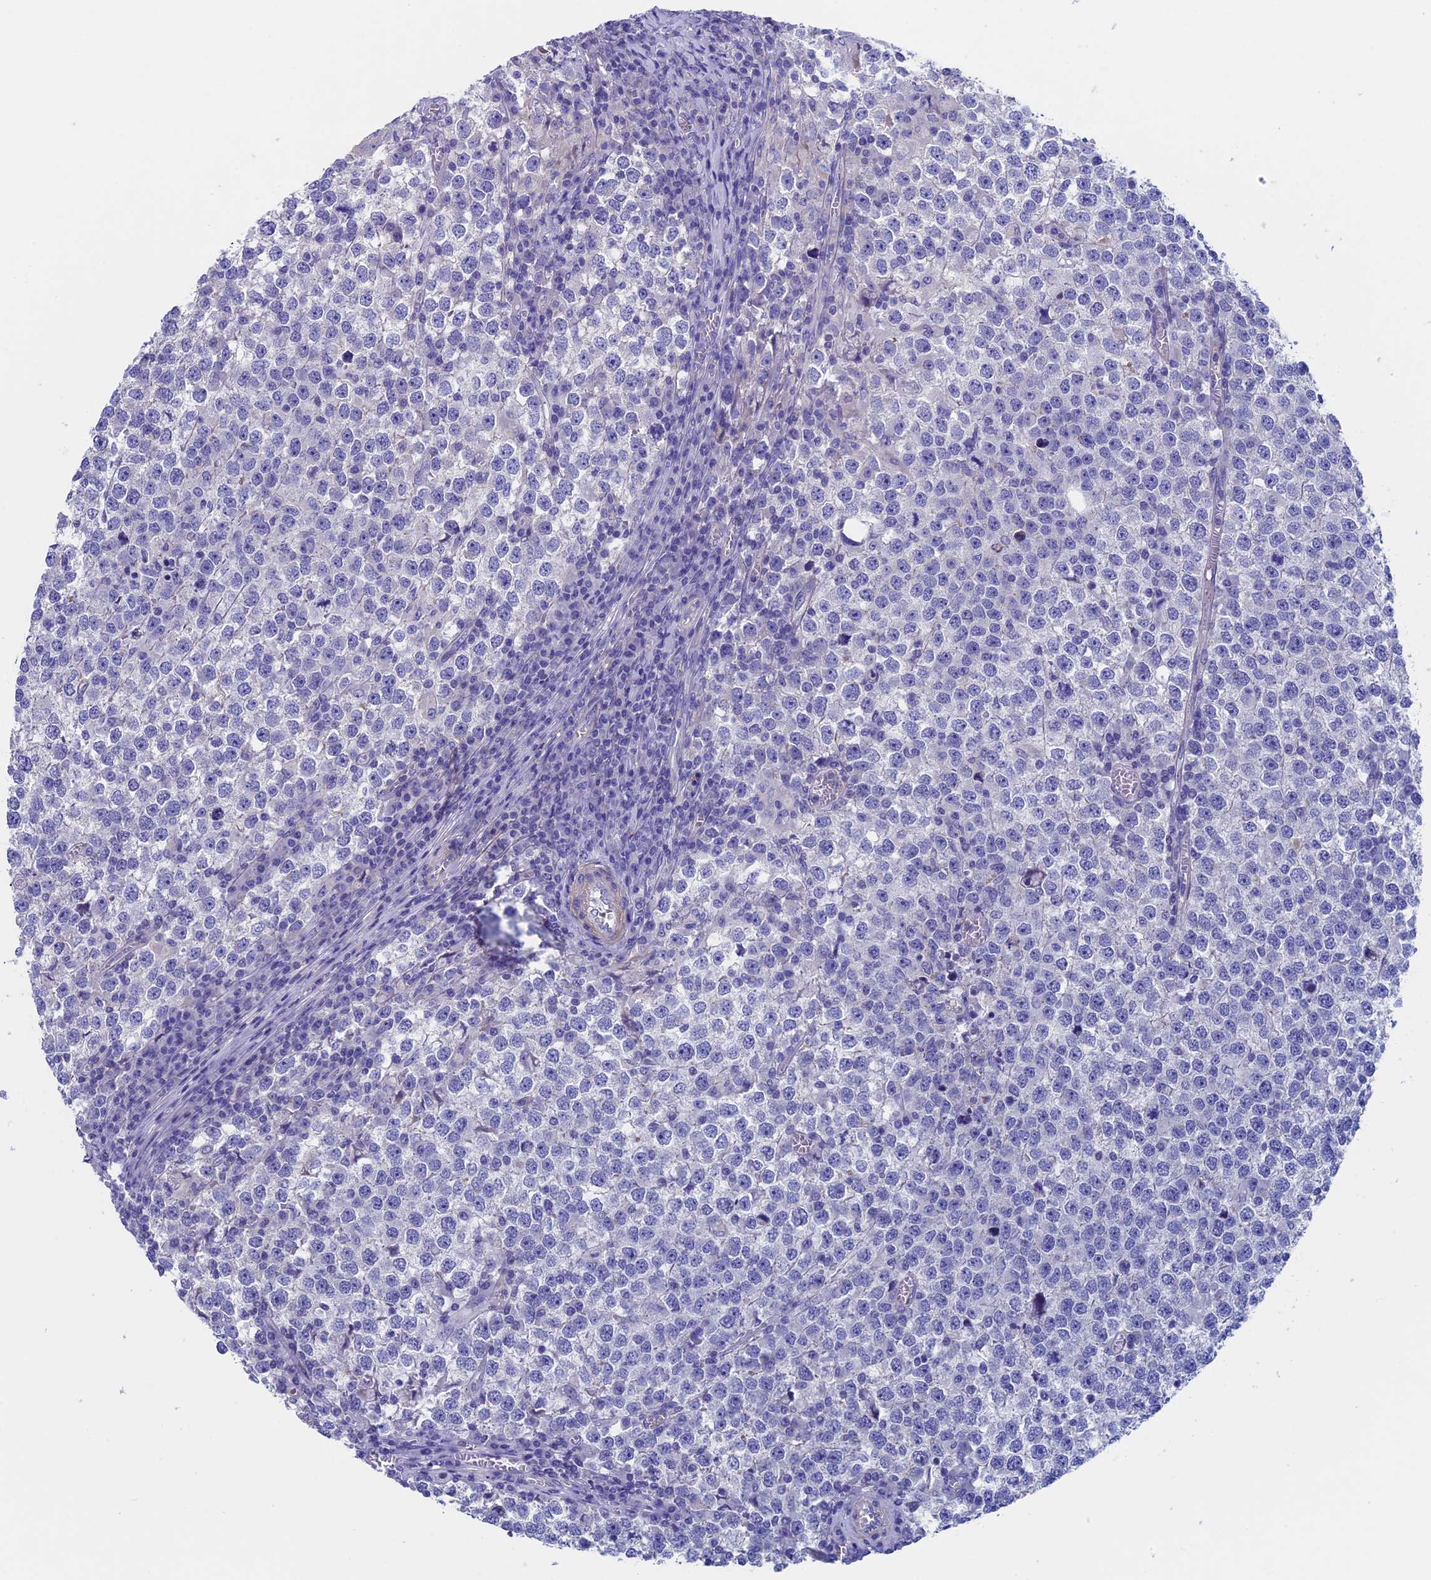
{"staining": {"intensity": "negative", "quantity": "none", "location": "none"}, "tissue": "testis cancer", "cell_type": "Tumor cells", "image_type": "cancer", "snomed": [{"axis": "morphology", "description": "Seminoma, NOS"}, {"axis": "topography", "description": "Testis"}], "caption": "High magnification brightfield microscopy of testis cancer stained with DAB (3,3'-diaminobenzidine) (brown) and counterstained with hematoxylin (blue): tumor cells show no significant expression.", "gene": "ADH7", "patient": {"sex": "male", "age": 65}}